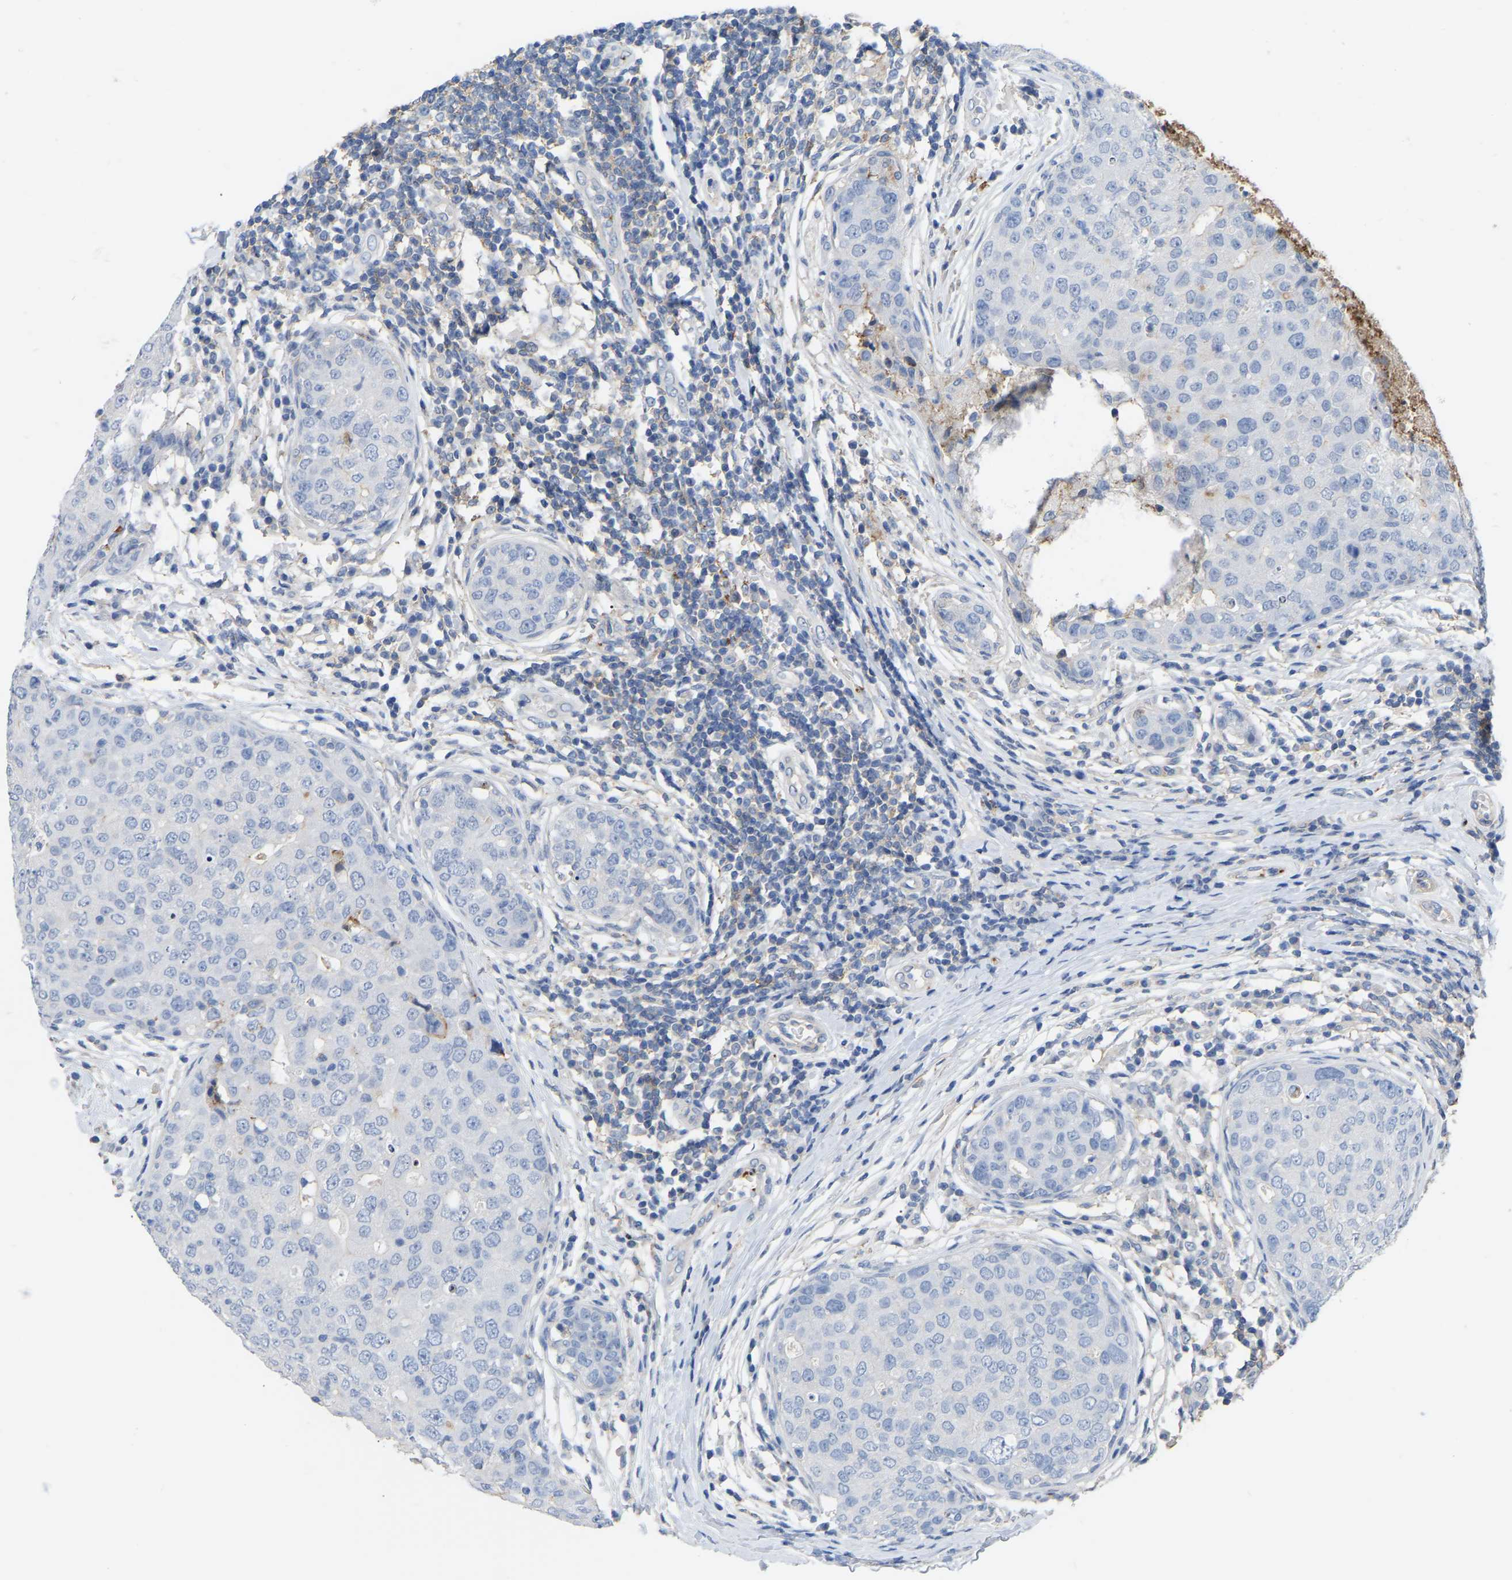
{"staining": {"intensity": "negative", "quantity": "none", "location": "none"}, "tissue": "breast cancer", "cell_type": "Tumor cells", "image_type": "cancer", "snomed": [{"axis": "morphology", "description": "Duct carcinoma"}, {"axis": "topography", "description": "Breast"}], "caption": "Human infiltrating ductal carcinoma (breast) stained for a protein using immunohistochemistry (IHC) demonstrates no expression in tumor cells.", "gene": "ZNF449", "patient": {"sex": "female", "age": 27}}